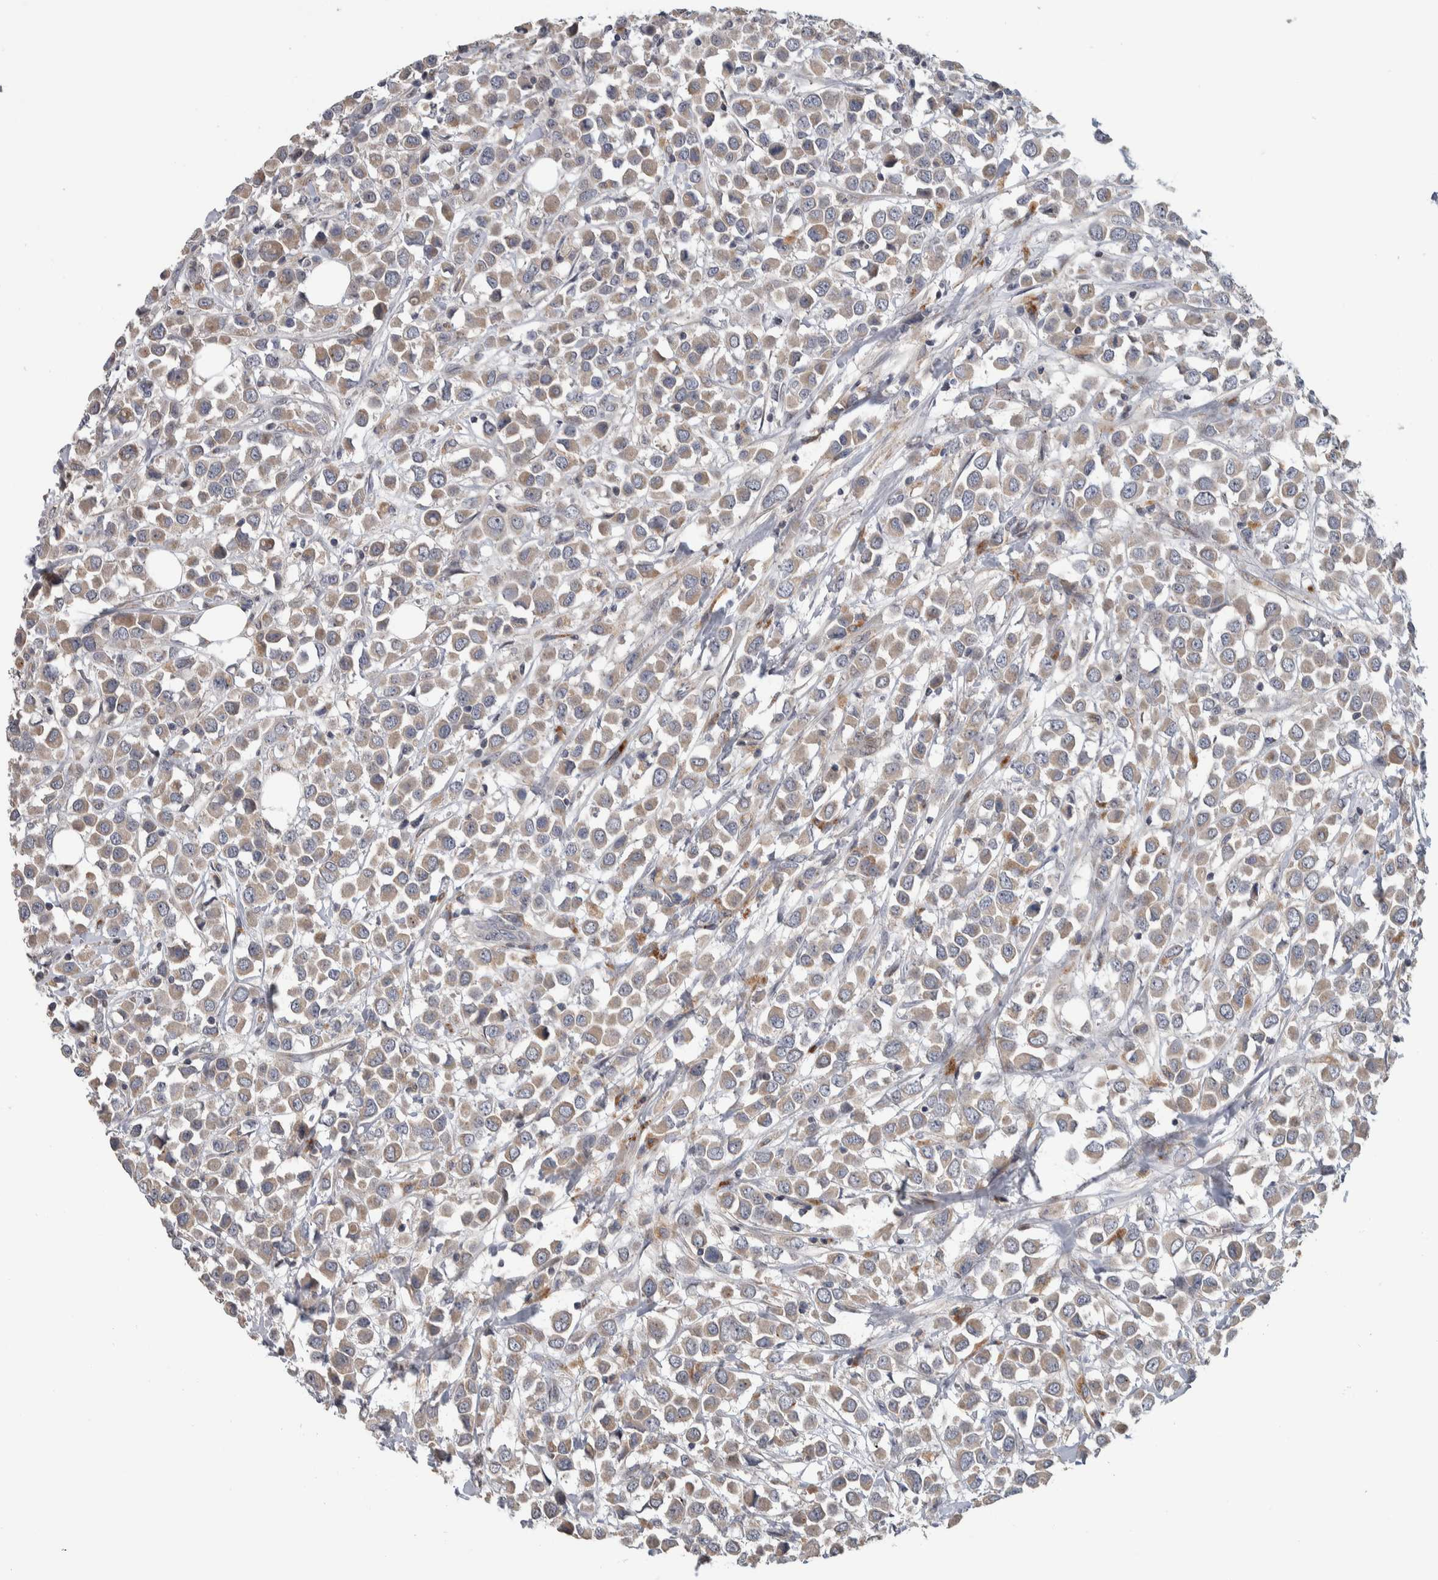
{"staining": {"intensity": "weak", "quantity": ">75%", "location": "cytoplasmic/membranous"}, "tissue": "breast cancer", "cell_type": "Tumor cells", "image_type": "cancer", "snomed": [{"axis": "morphology", "description": "Duct carcinoma"}, {"axis": "topography", "description": "Breast"}], "caption": "This photomicrograph exhibits IHC staining of human breast cancer (infiltrating ductal carcinoma), with low weak cytoplasmic/membranous expression in approximately >75% of tumor cells.", "gene": "FAM83G", "patient": {"sex": "female", "age": 61}}